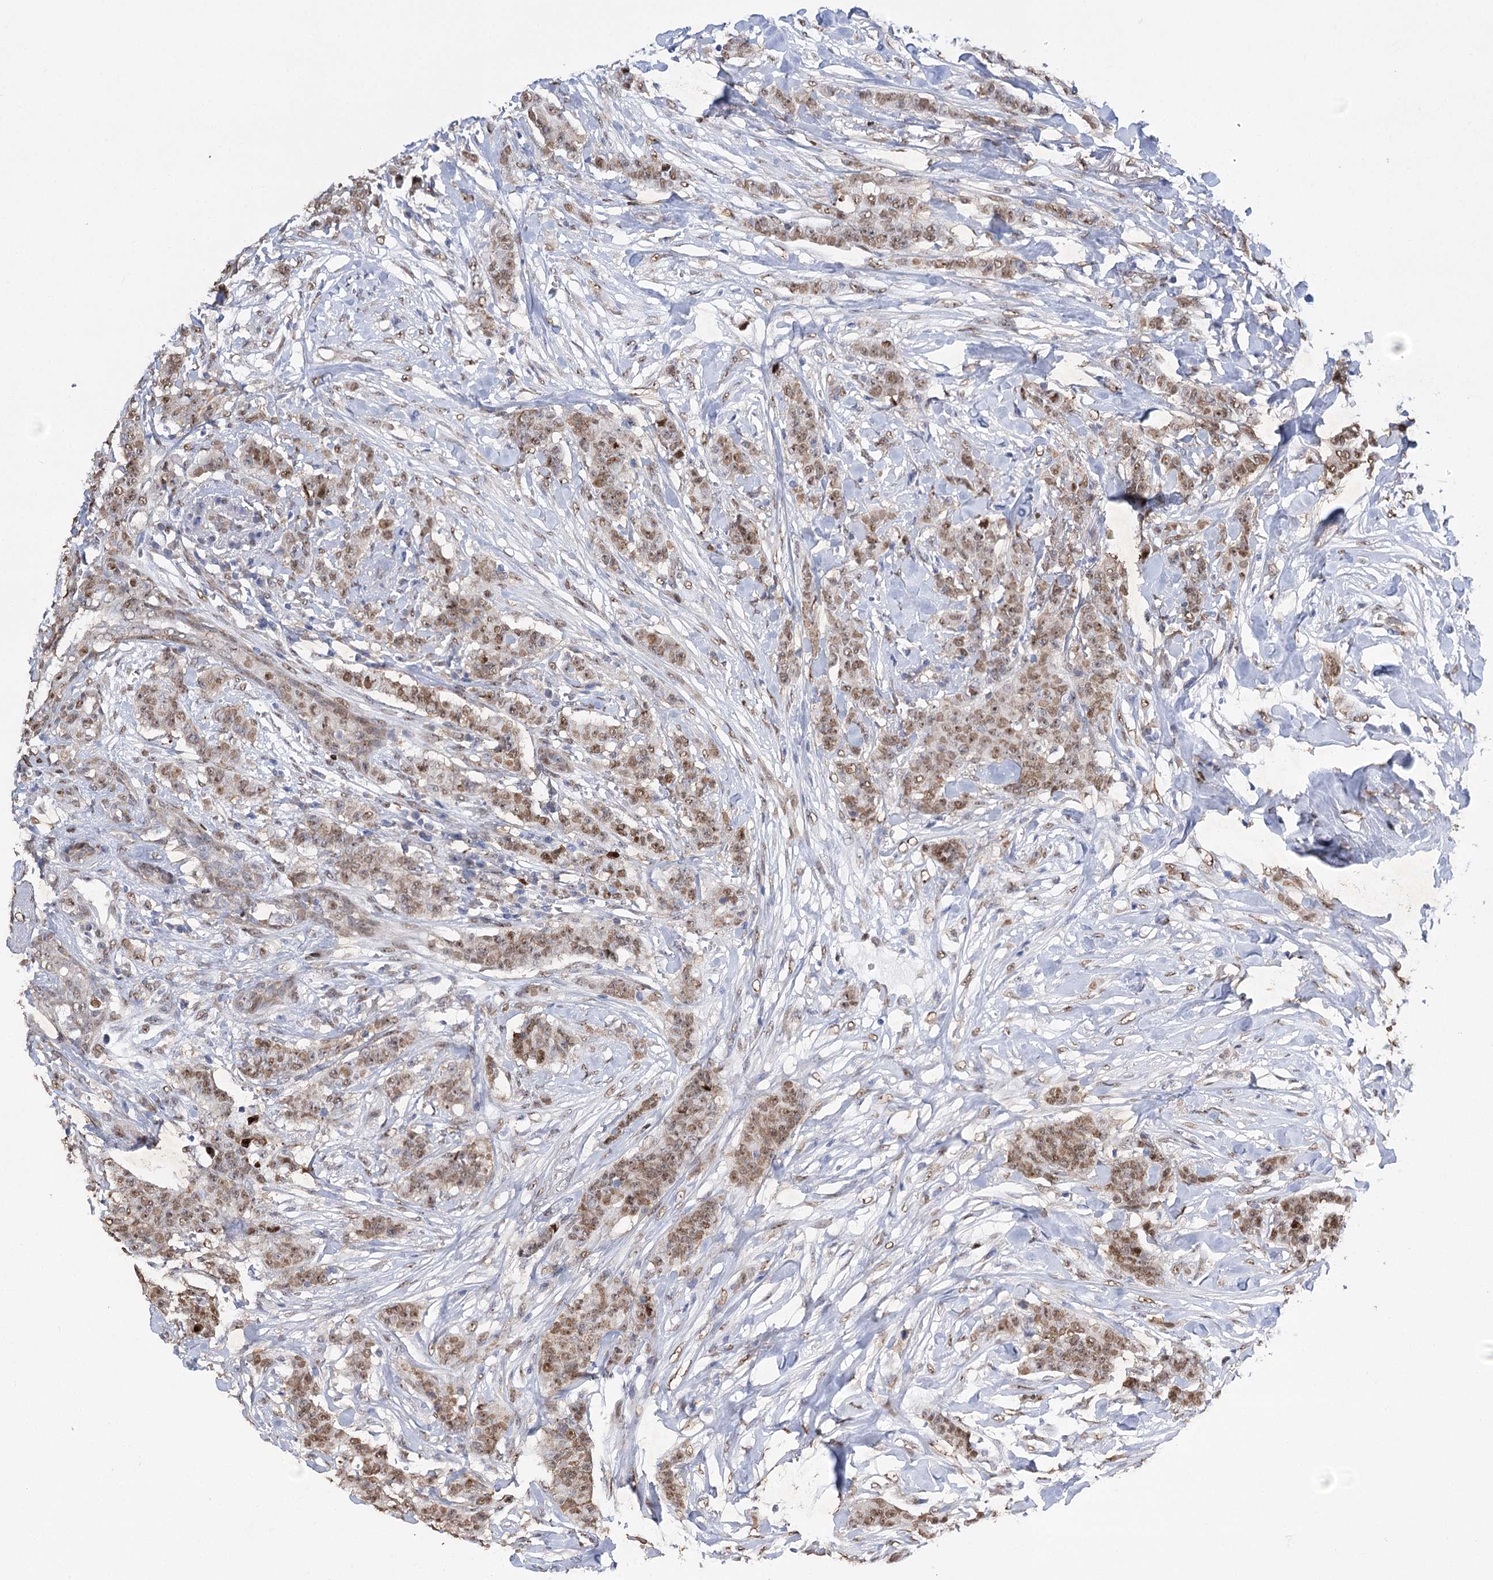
{"staining": {"intensity": "moderate", "quantity": ">75%", "location": "nuclear"}, "tissue": "breast cancer", "cell_type": "Tumor cells", "image_type": "cancer", "snomed": [{"axis": "morphology", "description": "Duct carcinoma"}, {"axis": "topography", "description": "Breast"}], "caption": "High-magnification brightfield microscopy of invasive ductal carcinoma (breast) stained with DAB (3,3'-diaminobenzidine) (brown) and counterstained with hematoxylin (blue). tumor cells exhibit moderate nuclear expression is appreciated in about>75% of cells.", "gene": "NFU1", "patient": {"sex": "female", "age": 40}}